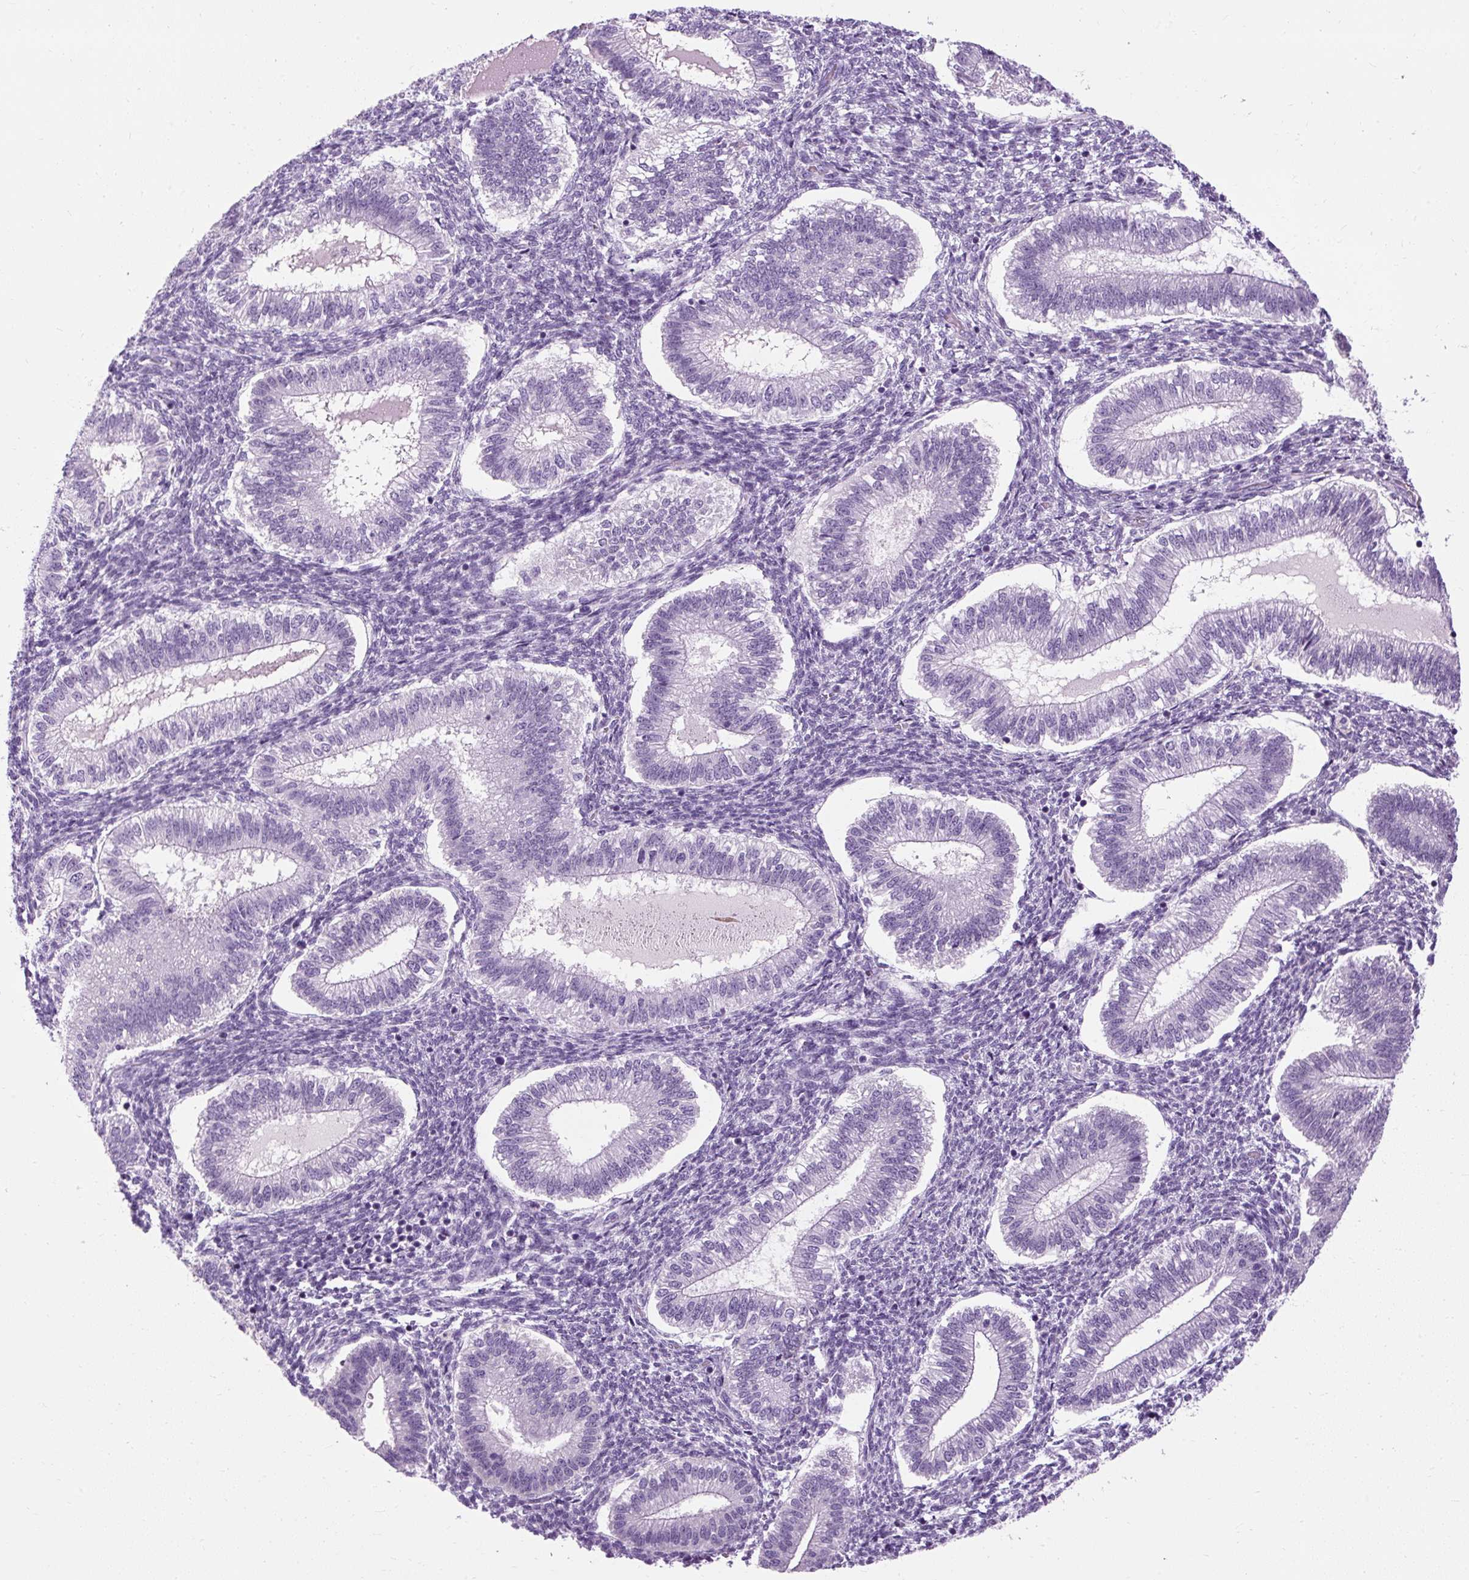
{"staining": {"intensity": "negative", "quantity": "none", "location": "none"}, "tissue": "endometrium", "cell_type": "Cells in endometrial stroma", "image_type": "normal", "snomed": [{"axis": "morphology", "description": "Normal tissue, NOS"}, {"axis": "topography", "description": "Endometrium"}], "caption": "This image is of normal endometrium stained with immunohistochemistry to label a protein in brown with the nuclei are counter-stained blue. There is no staining in cells in endometrial stroma.", "gene": "B3GNT4", "patient": {"sex": "female", "age": 25}}